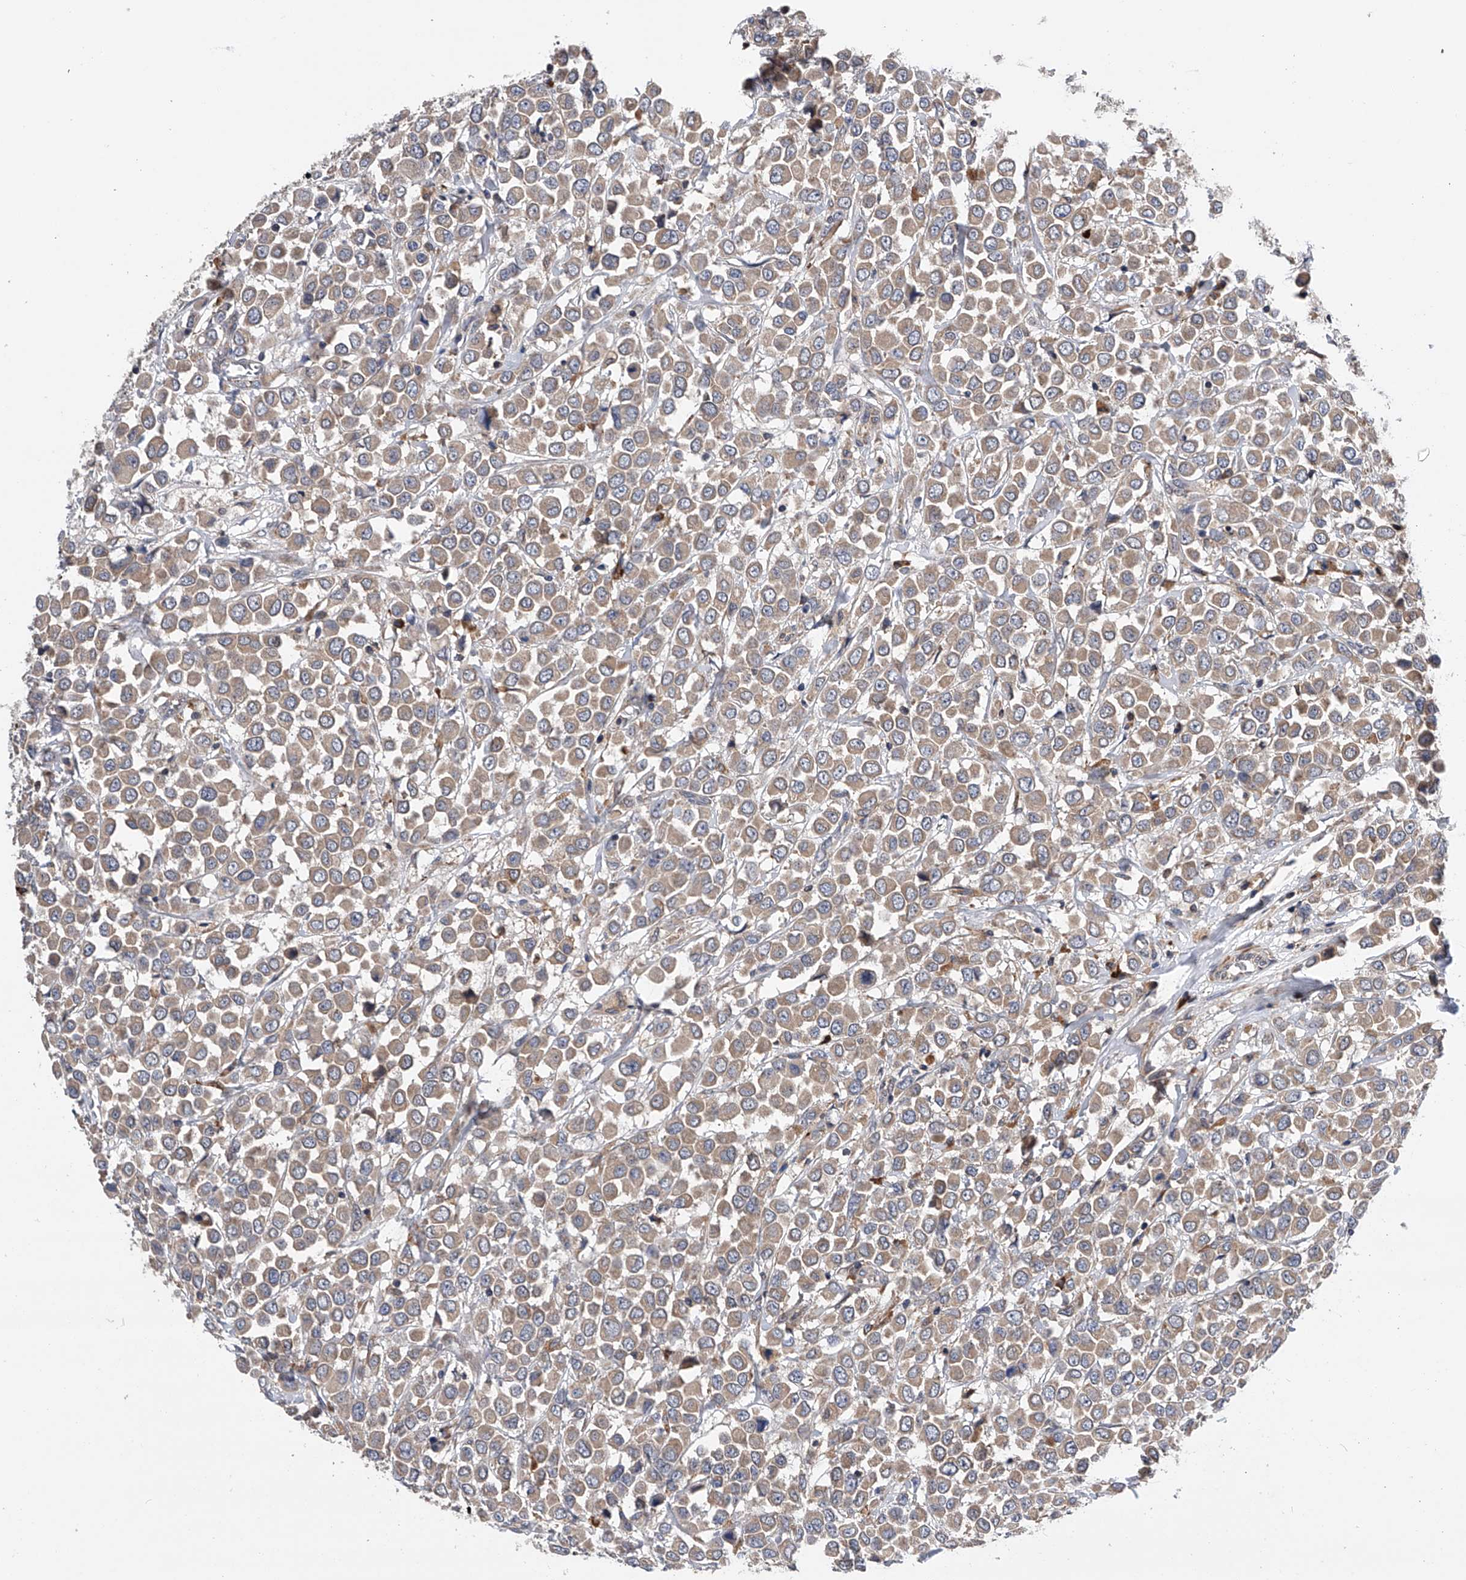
{"staining": {"intensity": "weak", "quantity": ">75%", "location": "cytoplasmic/membranous"}, "tissue": "breast cancer", "cell_type": "Tumor cells", "image_type": "cancer", "snomed": [{"axis": "morphology", "description": "Duct carcinoma"}, {"axis": "topography", "description": "Breast"}], "caption": "Approximately >75% of tumor cells in invasive ductal carcinoma (breast) demonstrate weak cytoplasmic/membranous protein staining as visualized by brown immunohistochemical staining.", "gene": "SPOCK1", "patient": {"sex": "female", "age": 61}}